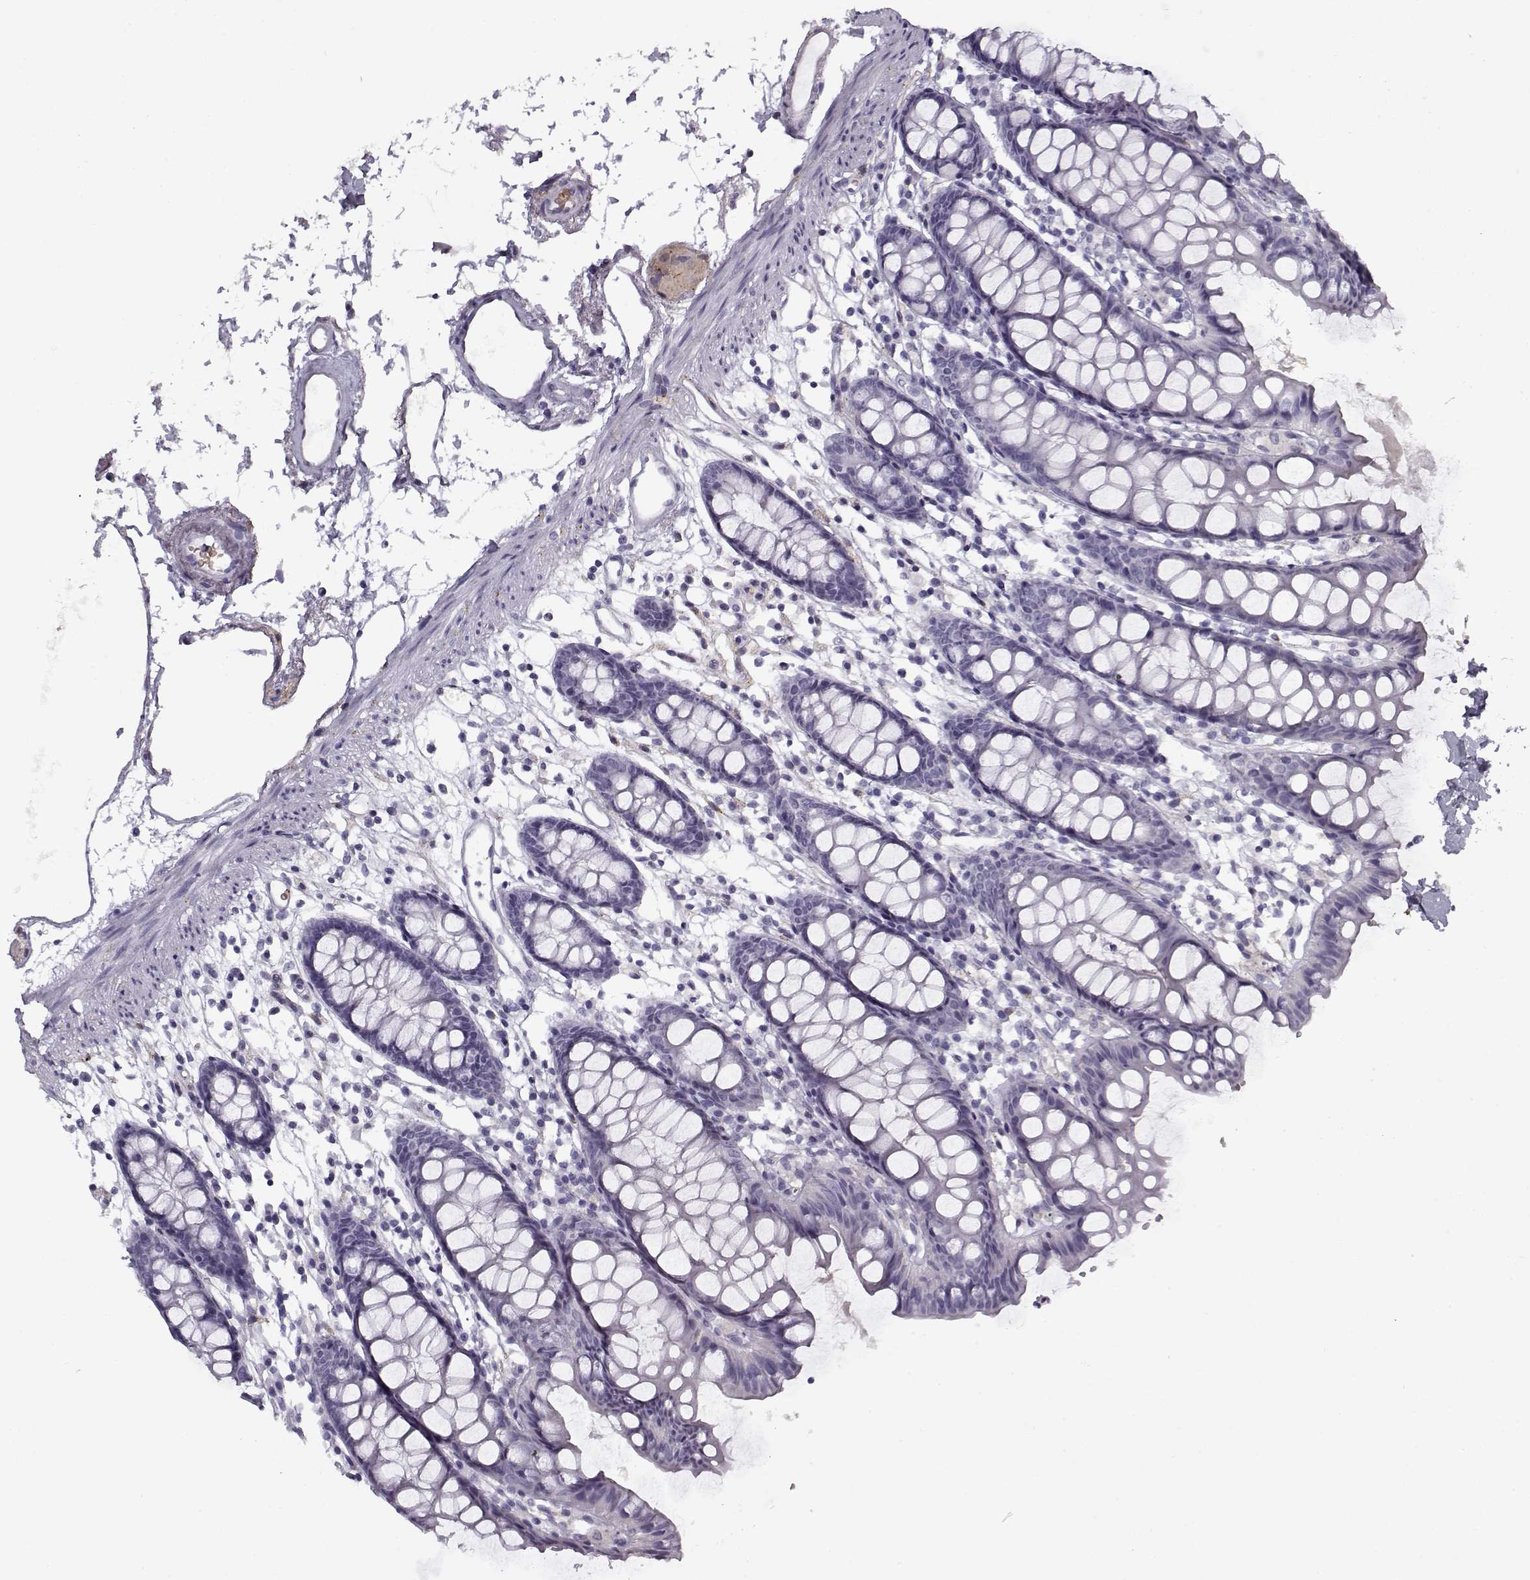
{"staining": {"intensity": "negative", "quantity": "none", "location": "none"}, "tissue": "colon", "cell_type": "Endothelial cells", "image_type": "normal", "snomed": [{"axis": "morphology", "description": "Normal tissue, NOS"}, {"axis": "topography", "description": "Colon"}], "caption": "Immunohistochemical staining of benign colon shows no significant staining in endothelial cells. The staining is performed using DAB (3,3'-diaminobenzidine) brown chromogen with nuclei counter-stained in using hematoxylin.", "gene": "SNCA", "patient": {"sex": "female", "age": 84}}